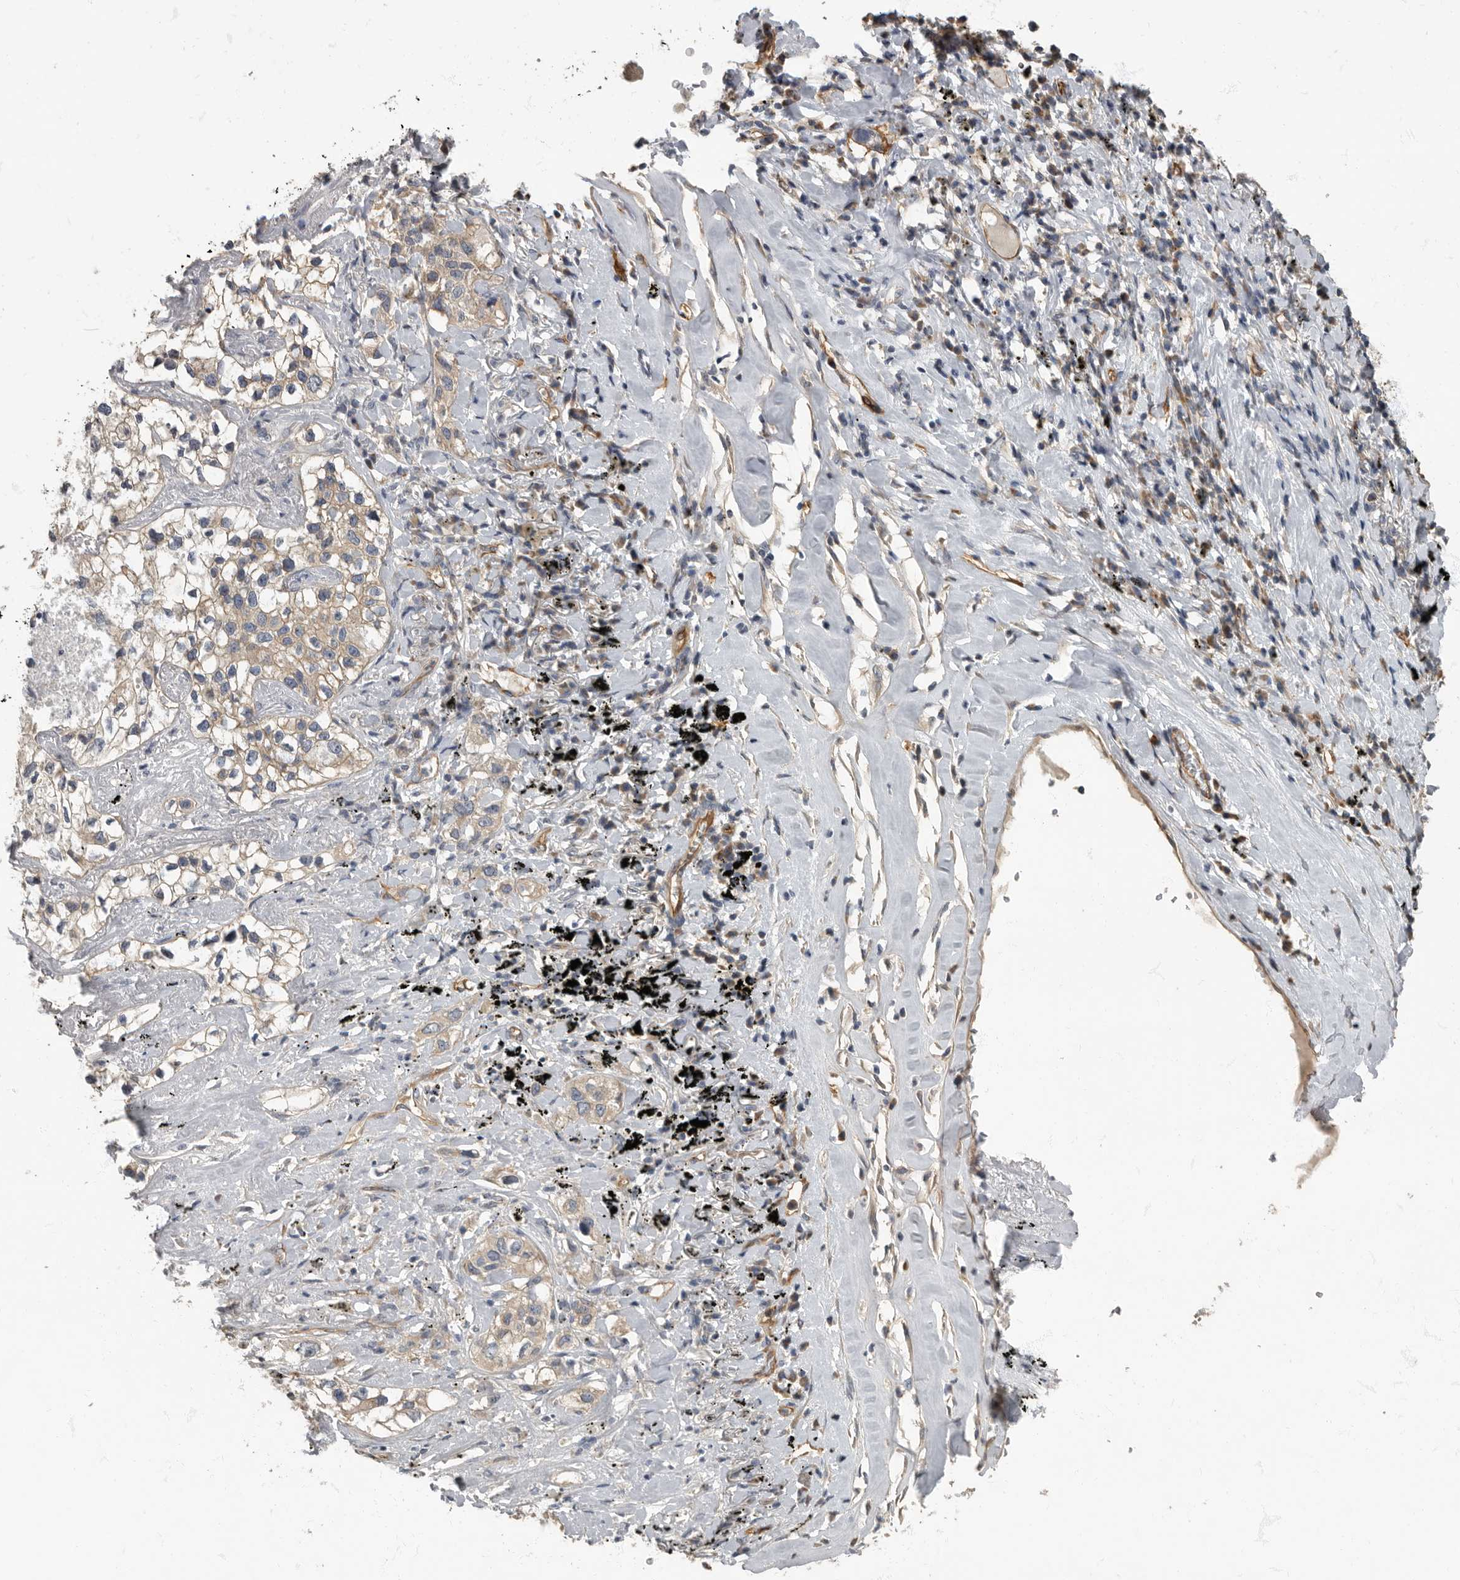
{"staining": {"intensity": "weak", "quantity": ">75%", "location": "cytoplasmic/membranous"}, "tissue": "lung cancer", "cell_type": "Tumor cells", "image_type": "cancer", "snomed": [{"axis": "morphology", "description": "Adenocarcinoma, NOS"}, {"axis": "topography", "description": "Lung"}], "caption": "Tumor cells display low levels of weak cytoplasmic/membranous staining in approximately >75% of cells in human adenocarcinoma (lung). (DAB (3,3'-diaminobenzidine) IHC, brown staining for protein, blue staining for nuclei).", "gene": "PDK1", "patient": {"sex": "male", "age": 63}}